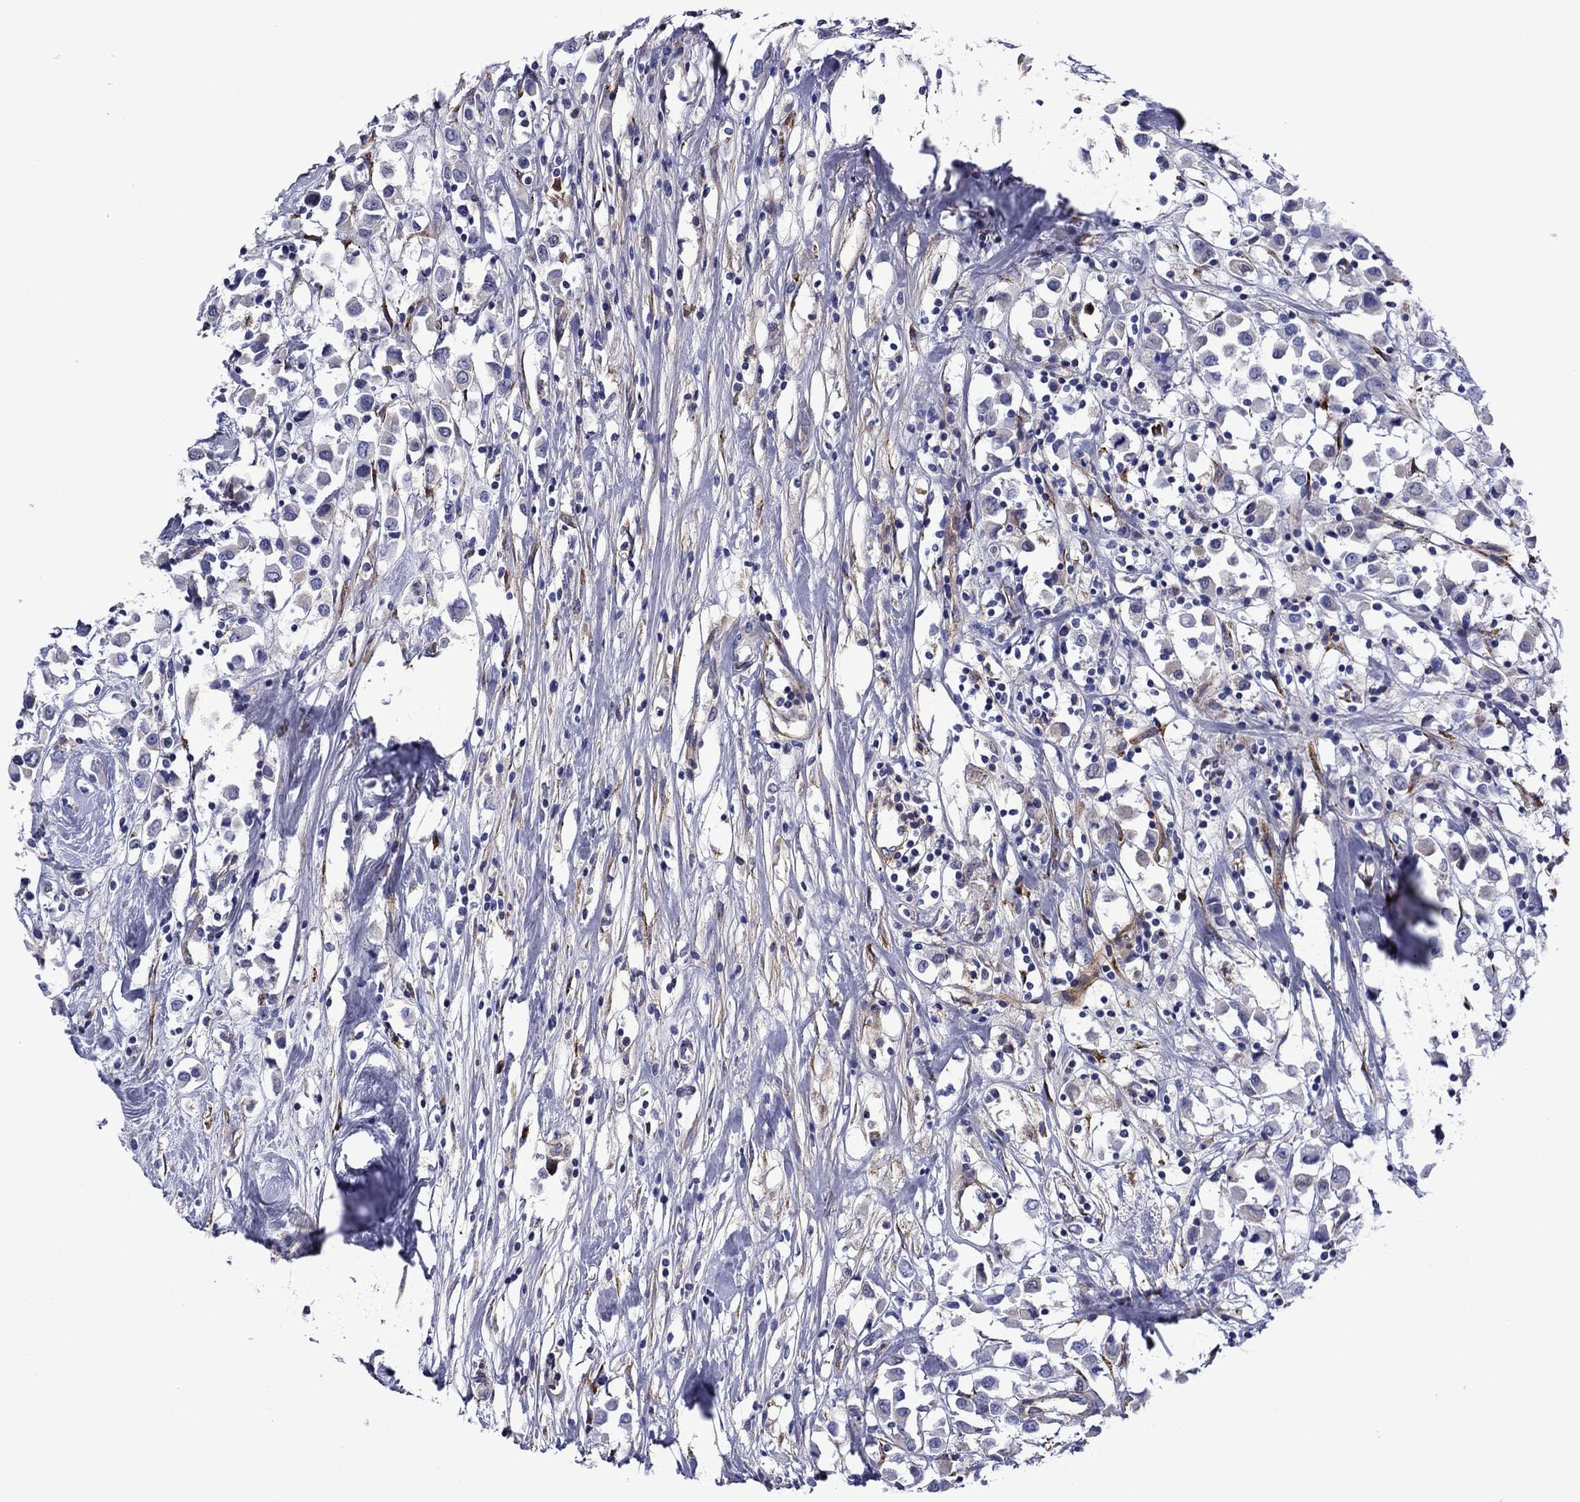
{"staining": {"intensity": "negative", "quantity": "none", "location": "none"}, "tissue": "breast cancer", "cell_type": "Tumor cells", "image_type": "cancer", "snomed": [{"axis": "morphology", "description": "Duct carcinoma"}, {"axis": "topography", "description": "Breast"}], "caption": "Tumor cells are negative for protein expression in human breast cancer (infiltrating ductal carcinoma). (DAB immunohistochemistry, high magnification).", "gene": "HSPG2", "patient": {"sex": "female", "age": 61}}